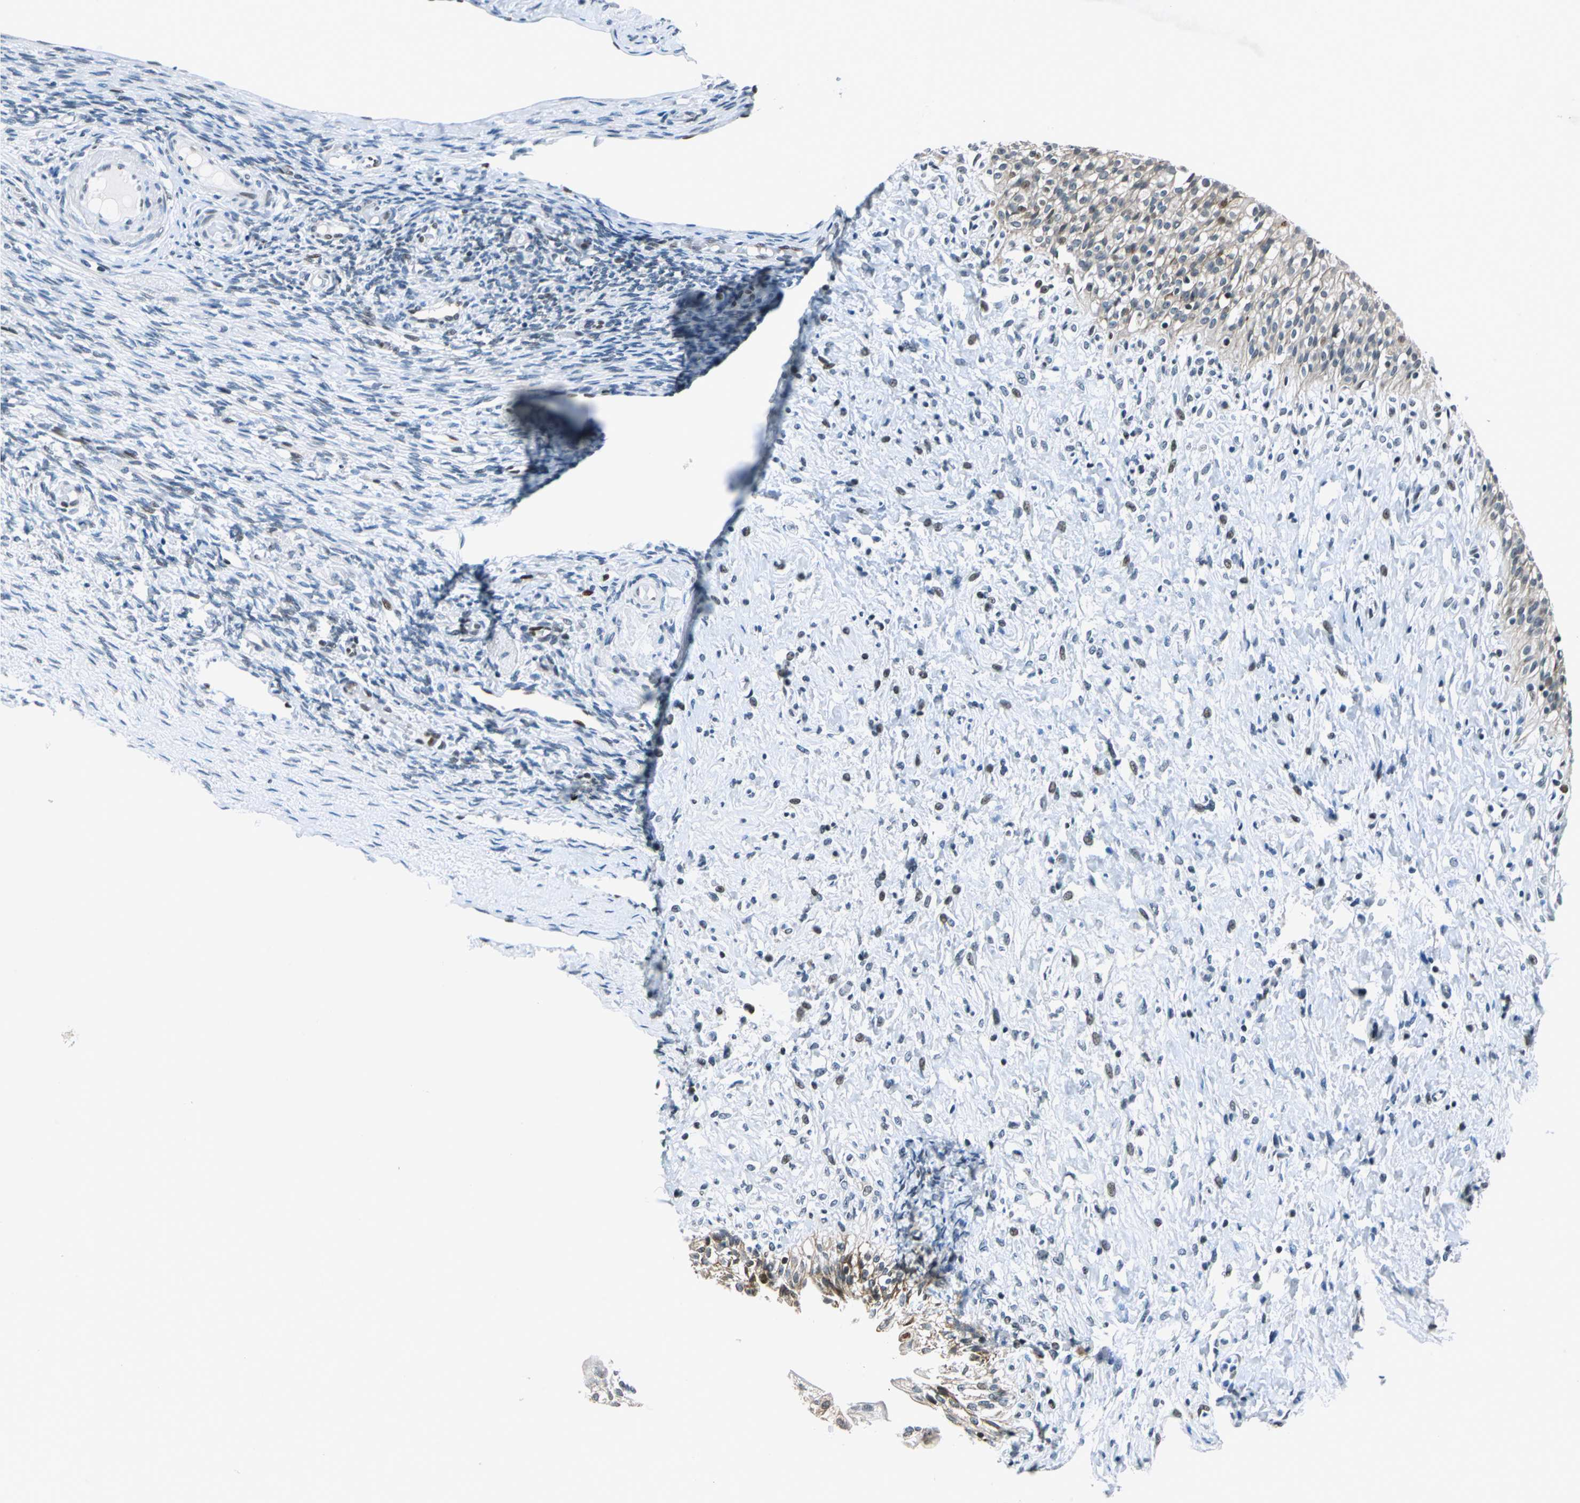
{"staining": {"intensity": "moderate", "quantity": ">75%", "location": "cytoplasmic/membranous,nuclear"}, "tissue": "urinary bladder", "cell_type": "Urothelial cells", "image_type": "normal", "snomed": [{"axis": "morphology", "description": "Normal tissue, NOS"}, {"axis": "topography", "description": "Urinary bladder"}], "caption": "Approximately >75% of urothelial cells in unremarkable urinary bladder display moderate cytoplasmic/membranous,nuclear protein expression as visualized by brown immunohistochemical staining.", "gene": "HCFC2", "patient": {"sex": "female", "age": 80}}